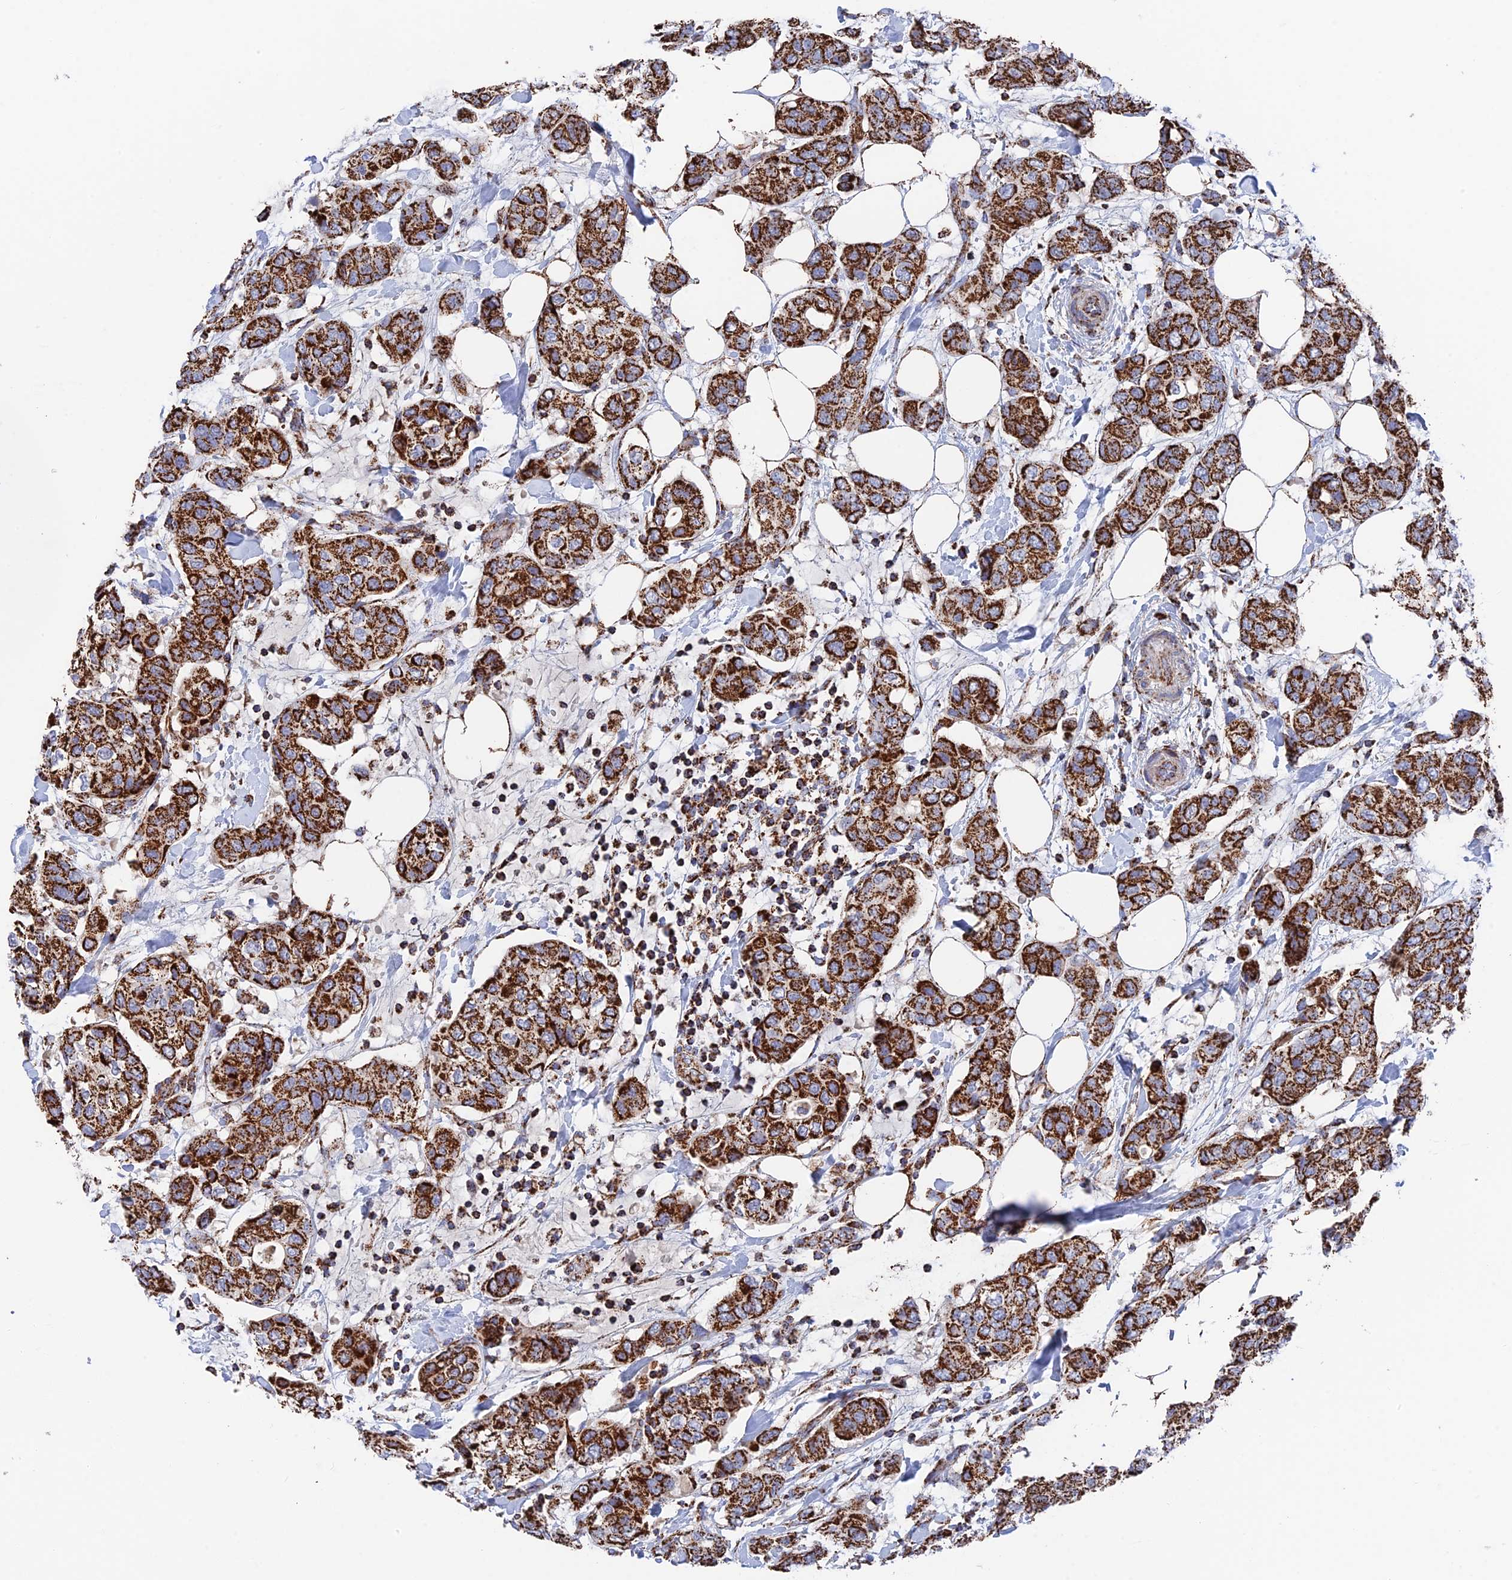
{"staining": {"intensity": "strong", "quantity": ">75%", "location": "cytoplasmic/membranous"}, "tissue": "breast cancer", "cell_type": "Tumor cells", "image_type": "cancer", "snomed": [{"axis": "morphology", "description": "Lobular carcinoma"}, {"axis": "topography", "description": "Breast"}], "caption": "IHC micrograph of lobular carcinoma (breast) stained for a protein (brown), which reveals high levels of strong cytoplasmic/membranous expression in about >75% of tumor cells.", "gene": "HAUS8", "patient": {"sex": "female", "age": 51}}